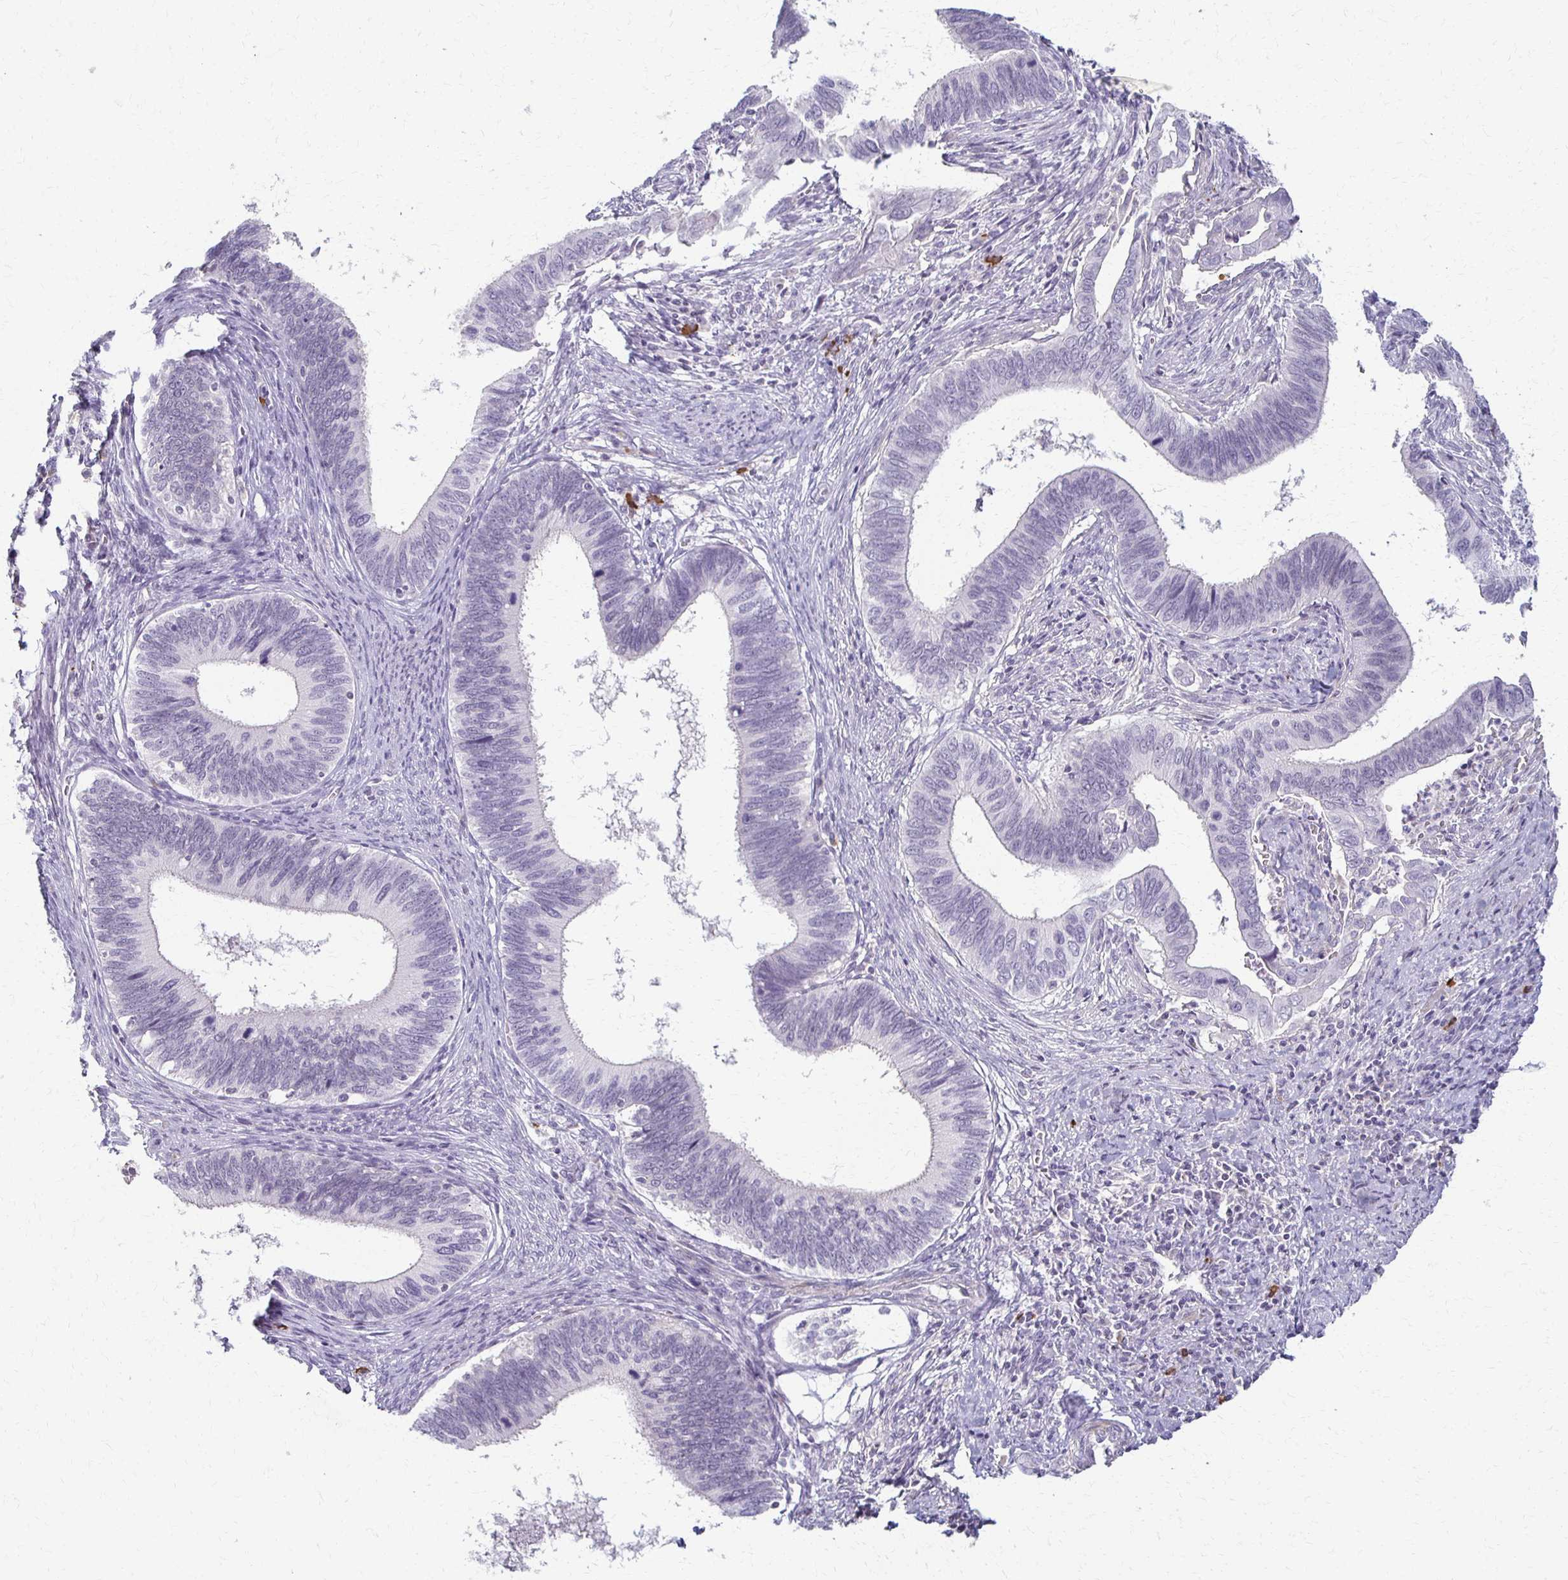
{"staining": {"intensity": "negative", "quantity": "none", "location": "none"}, "tissue": "cervical cancer", "cell_type": "Tumor cells", "image_type": "cancer", "snomed": [{"axis": "morphology", "description": "Adenocarcinoma, NOS"}, {"axis": "topography", "description": "Cervix"}], "caption": "A photomicrograph of cervical cancer (adenocarcinoma) stained for a protein displays no brown staining in tumor cells.", "gene": "FOXO4", "patient": {"sex": "female", "age": 42}}